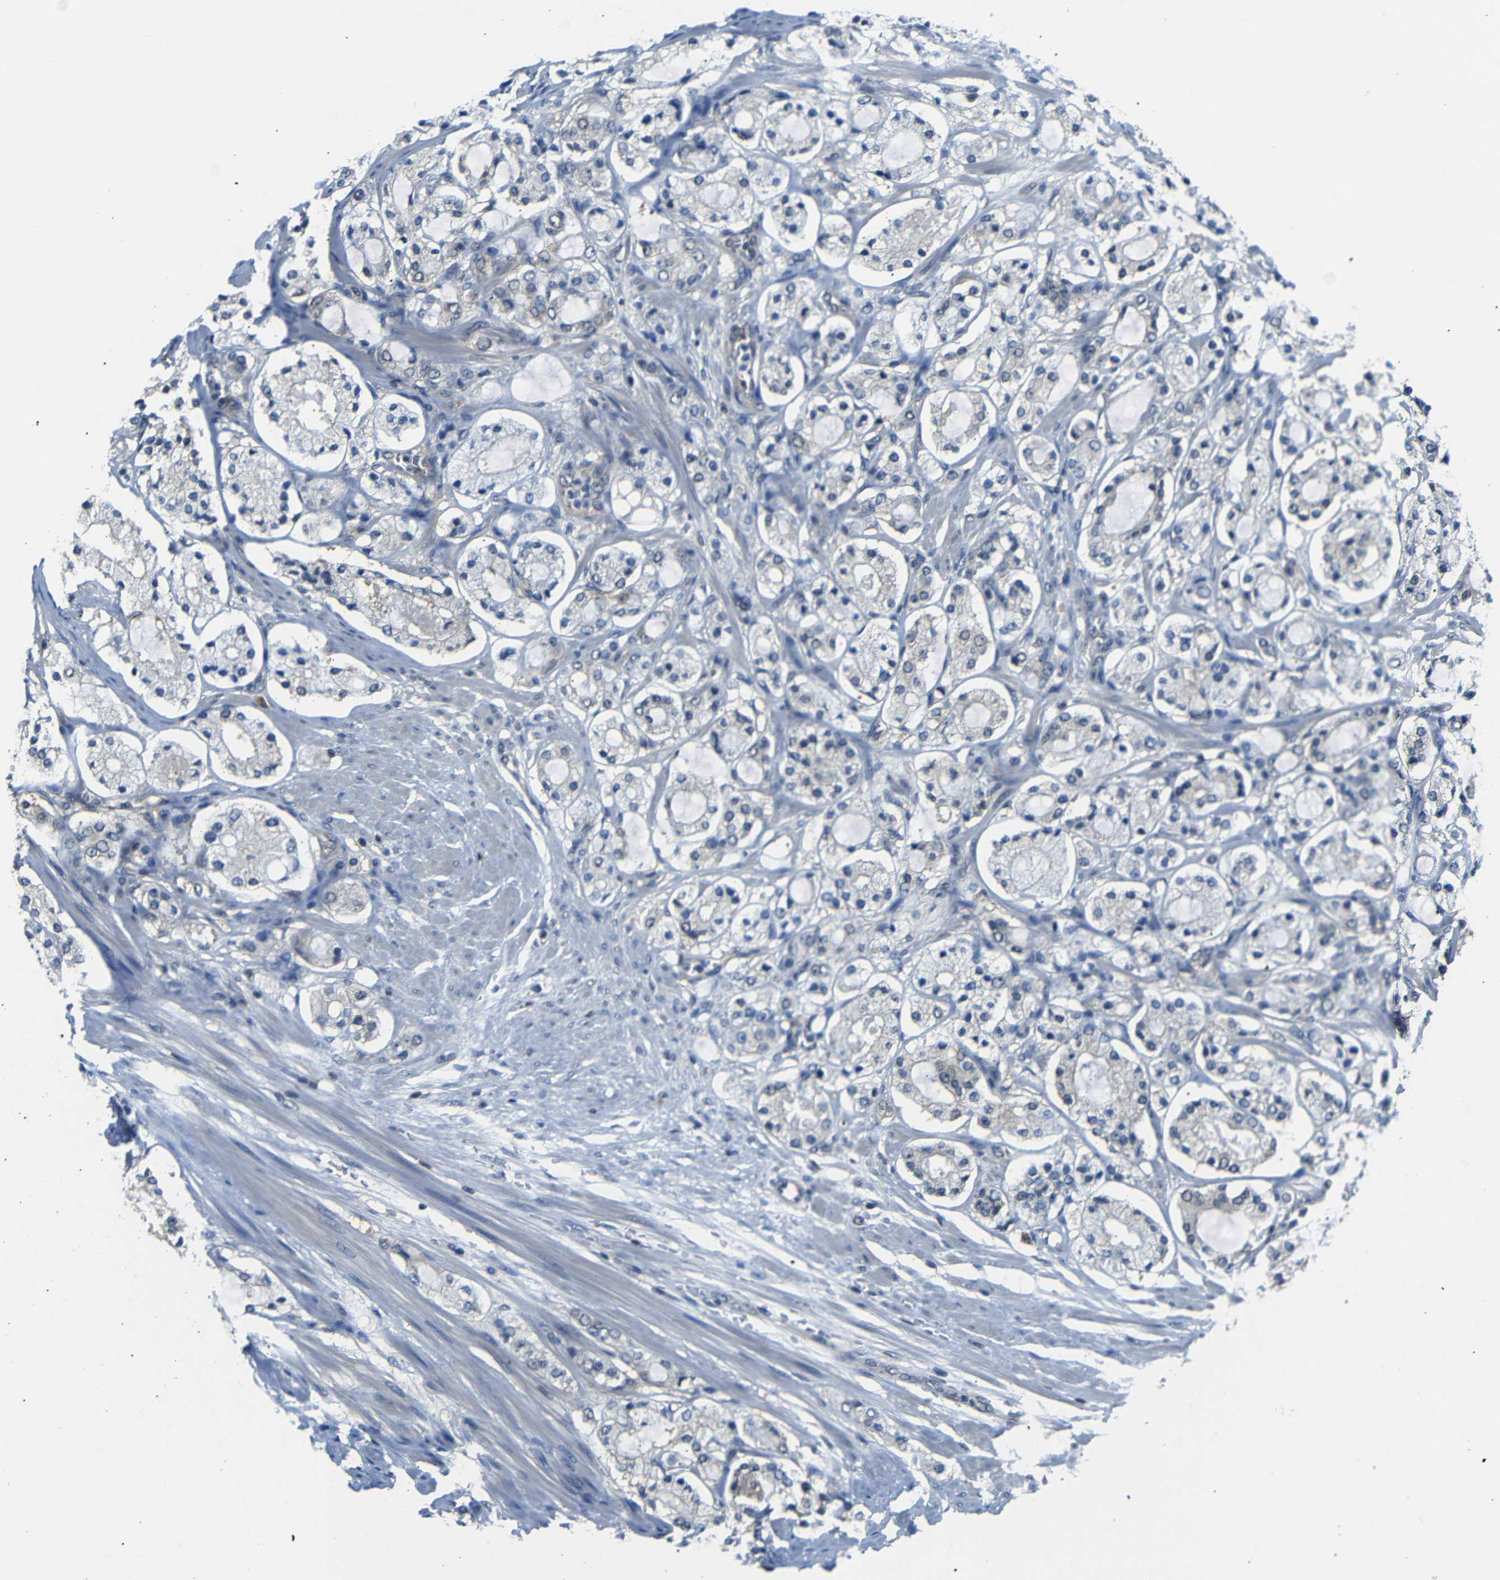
{"staining": {"intensity": "weak", "quantity": "25%-75%", "location": "cytoplasmic/membranous"}, "tissue": "prostate cancer", "cell_type": "Tumor cells", "image_type": "cancer", "snomed": [{"axis": "morphology", "description": "Adenocarcinoma, High grade"}, {"axis": "topography", "description": "Prostate"}], "caption": "Immunohistochemistry micrograph of neoplastic tissue: prostate cancer stained using IHC reveals low levels of weak protein expression localized specifically in the cytoplasmic/membranous of tumor cells, appearing as a cytoplasmic/membranous brown color.", "gene": "UBXN1", "patient": {"sex": "male", "age": 65}}